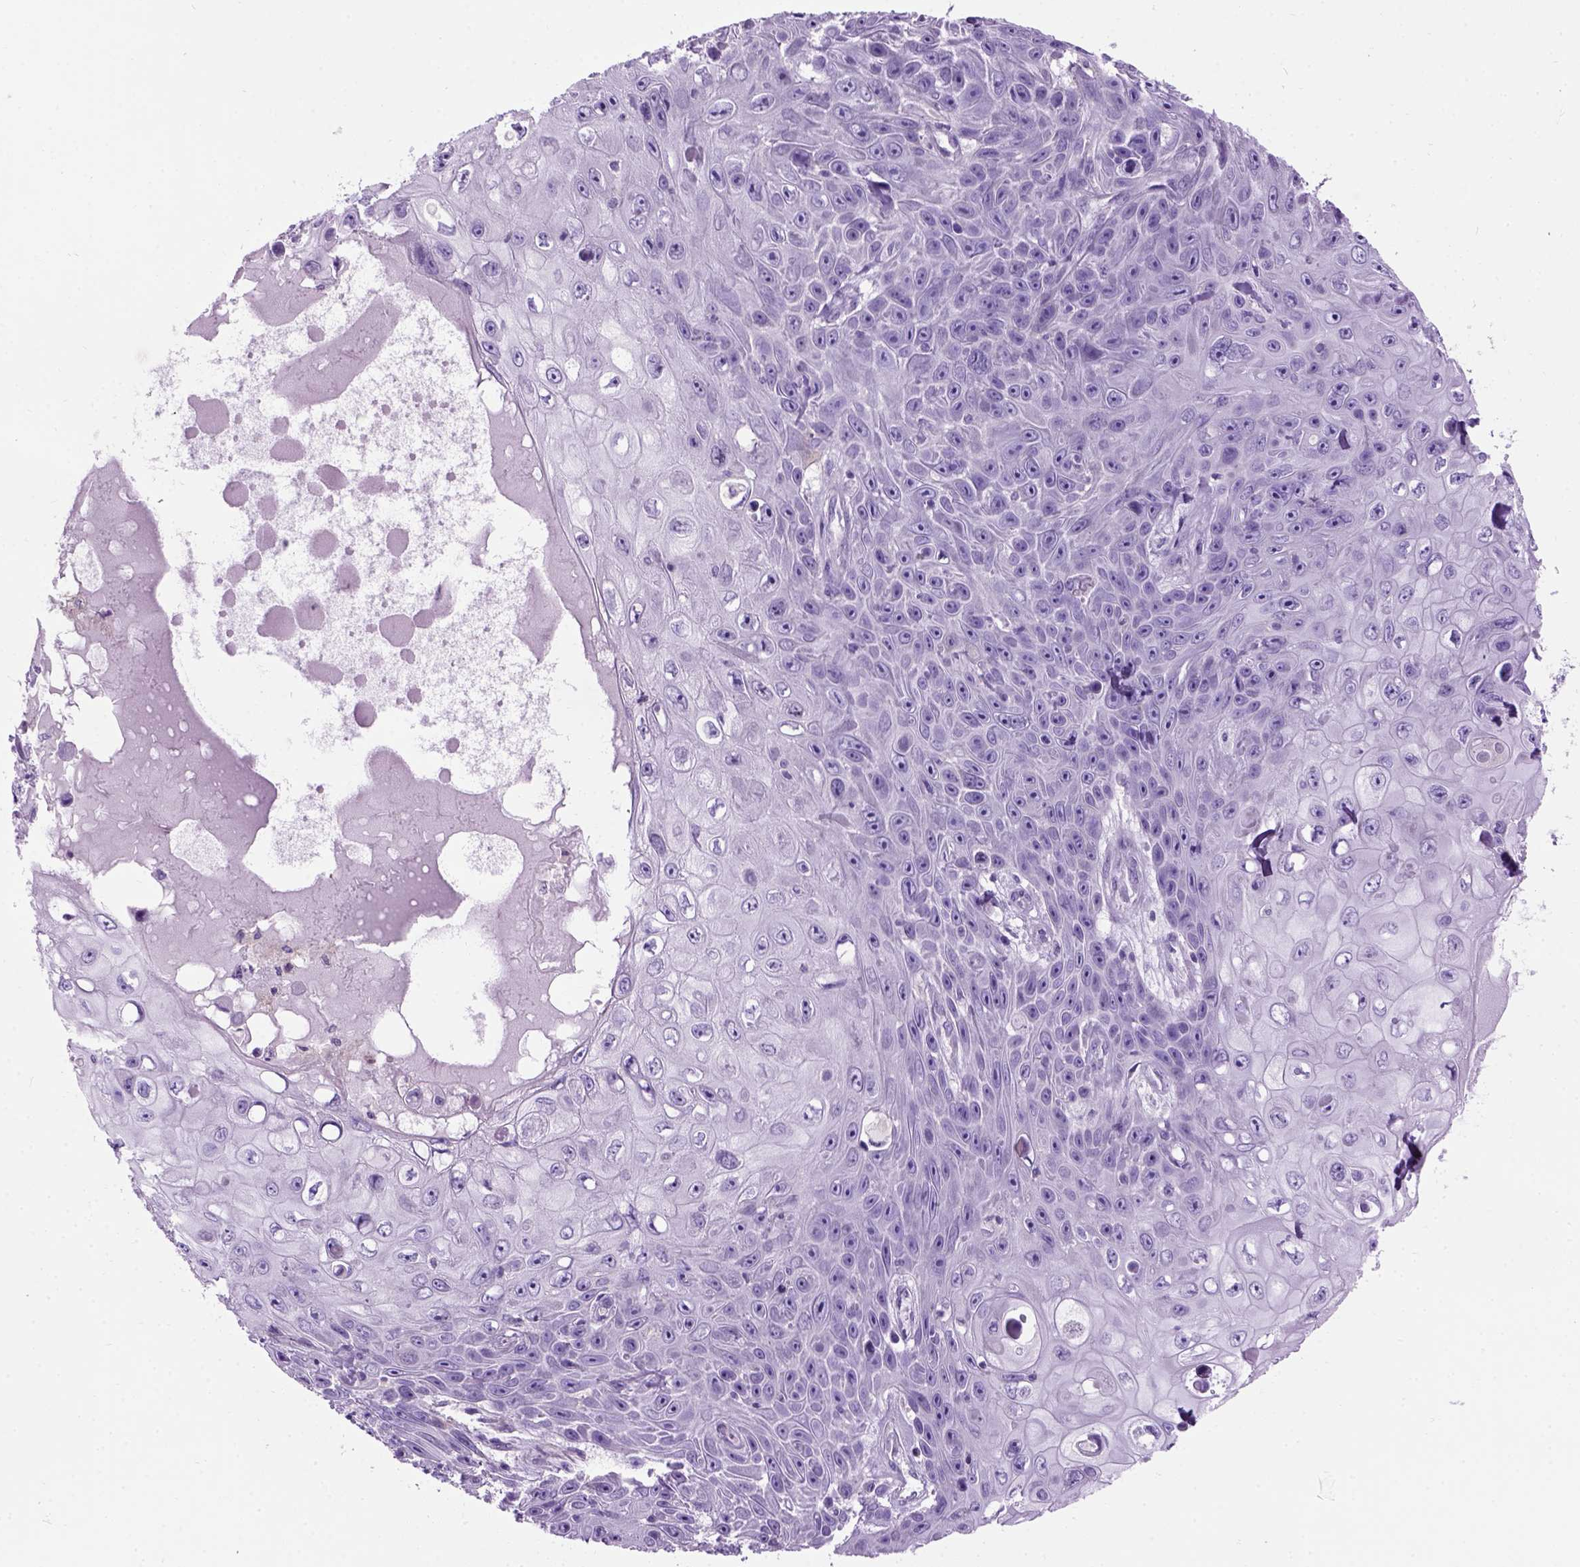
{"staining": {"intensity": "negative", "quantity": "none", "location": "none"}, "tissue": "skin cancer", "cell_type": "Tumor cells", "image_type": "cancer", "snomed": [{"axis": "morphology", "description": "Squamous cell carcinoma, NOS"}, {"axis": "topography", "description": "Skin"}], "caption": "Tumor cells are negative for brown protein staining in skin squamous cell carcinoma. (DAB (3,3'-diaminobenzidine) IHC with hematoxylin counter stain).", "gene": "GABRB2", "patient": {"sex": "male", "age": 82}}